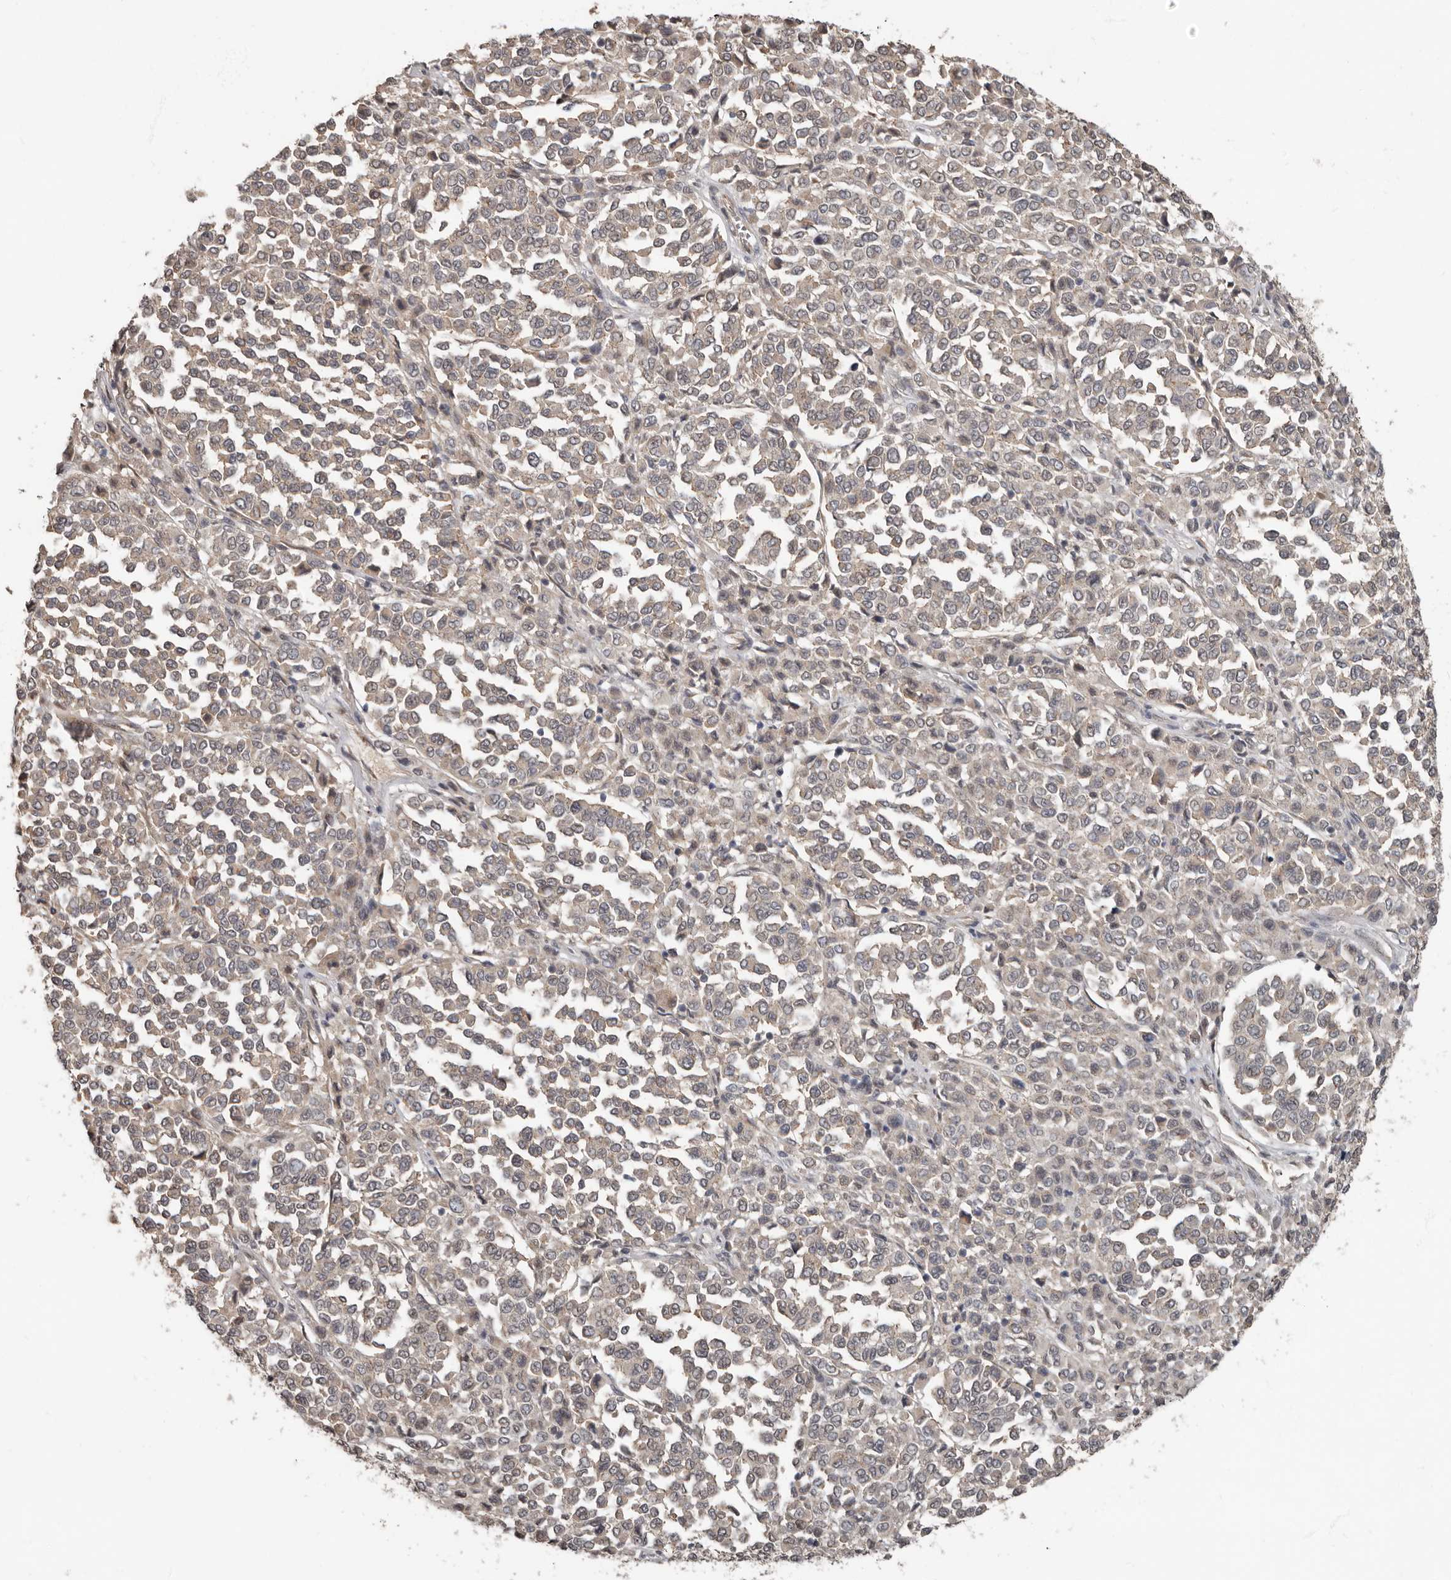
{"staining": {"intensity": "weak", "quantity": ">75%", "location": "cytoplasmic/membranous"}, "tissue": "melanoma", "cell_type": "Tumor cells", "image_type": "cancer", "snomed": [{"axis": "morphology", "description": "Malignant melanoma, Metastatic site"}, {"axis": "topography", "description": "Pancreas"}], "caption": "IHC of human melanoma reveals low levels of weak cytoplasmic/membranous positivity in about >75% of tumor cells. (brown staining indicates protein expression, while blue staining denotes nuclei).", "gene": "LRGUK", "patient": {"sex": "female", "age": 30}}